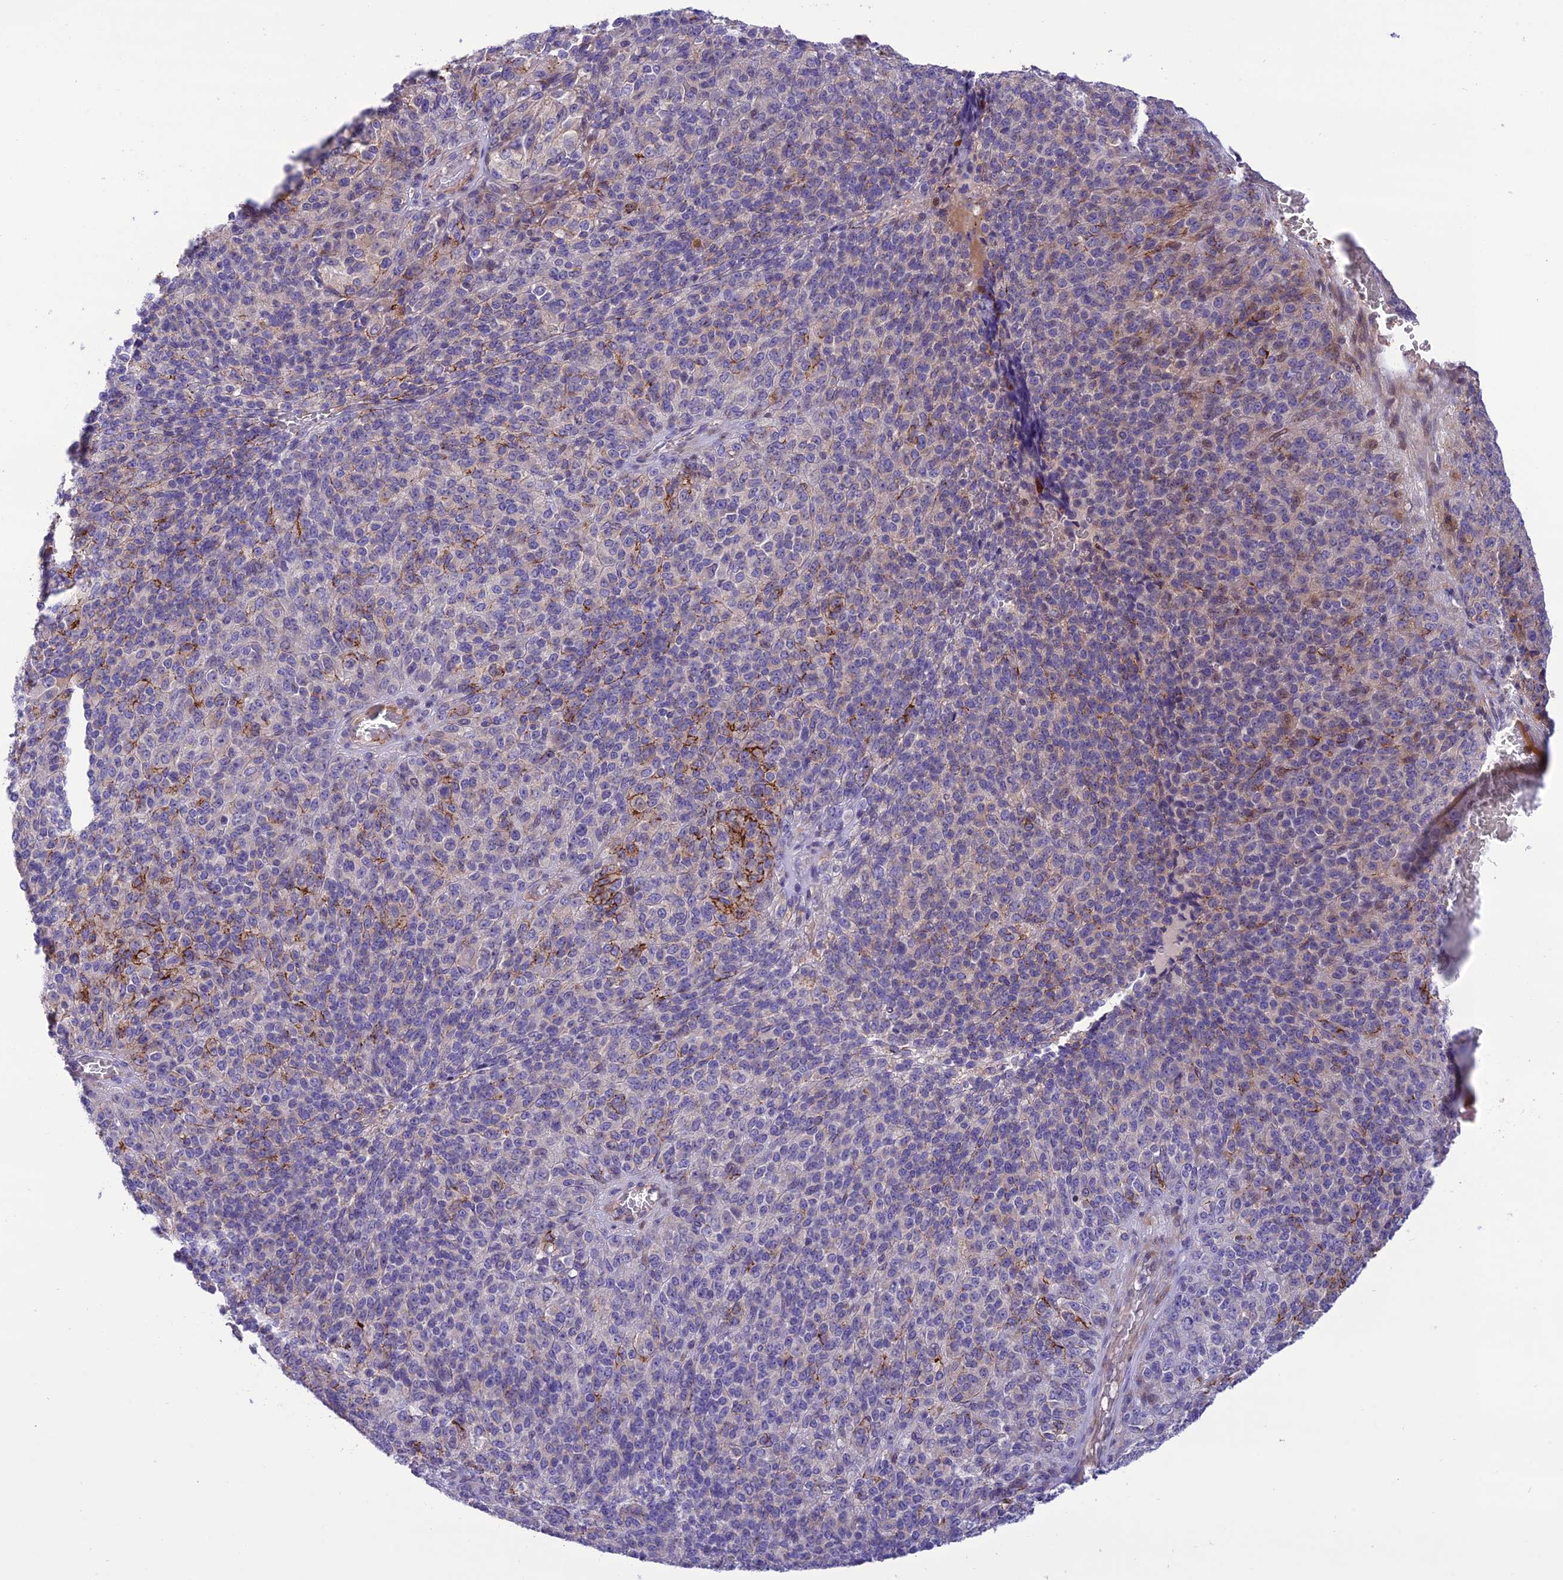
{"staining": {"intensity": "weak", "quantity": "25%-75%", "location": "cytoplasmic/membranous"}, "tissue": "melanoma", "cell_type": "Tumor cells", "image_type": "cancer", "snomed": [{"axis": "morphology", "description": "Malignant melanoma, Metastatic site"}, {"axis": "topography", "description": "Brain"}], "caption": "High-power microscopy captured an immunohistochemistry (IHC) histopathology image of malignant melanoma (metastatic site), revealing weak cytoplasmic/membranous positivity in about 25%-75% of tumor cells.", "gene": "JMY", "patient": {"sex": "female", "age": 56}}